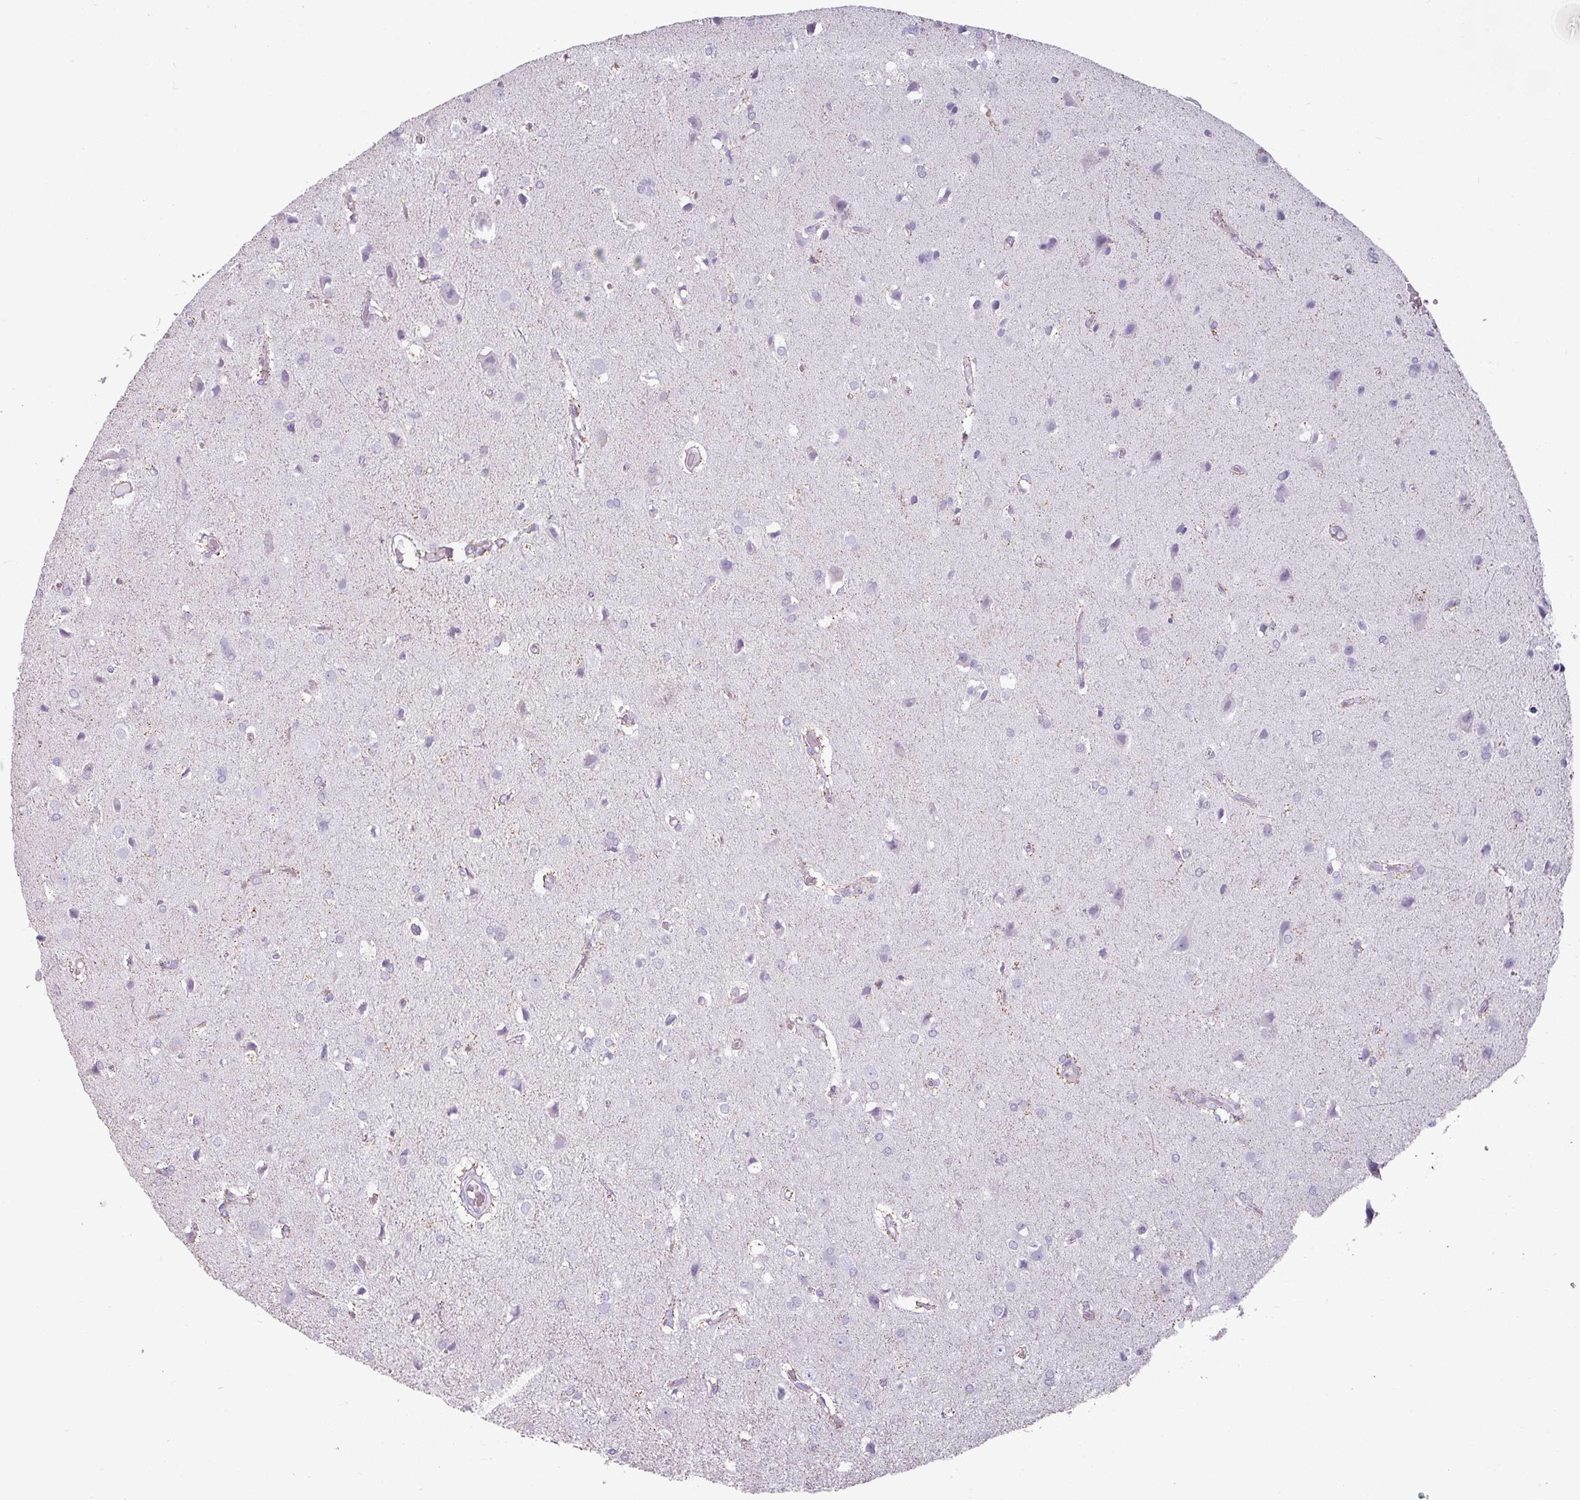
{"staining": {"intensity": "negative", "quantity": "none", "location": "none"}, "tissue": "glioma", "cell_type": "Tumor cells", "image_type": "cancer", "snomed": [{"axis": "morphology", "description": "Glioma, malignant, High grade"}, {"axis": "topography", "description": "Brain"}], "caption": "A micrograph of high-grade glioma (malignant) stained for a protein demonstrates no brown staining in tumor cells.", "gene": "CLCA1", "patient": {"sex": "female", "age": 50}}